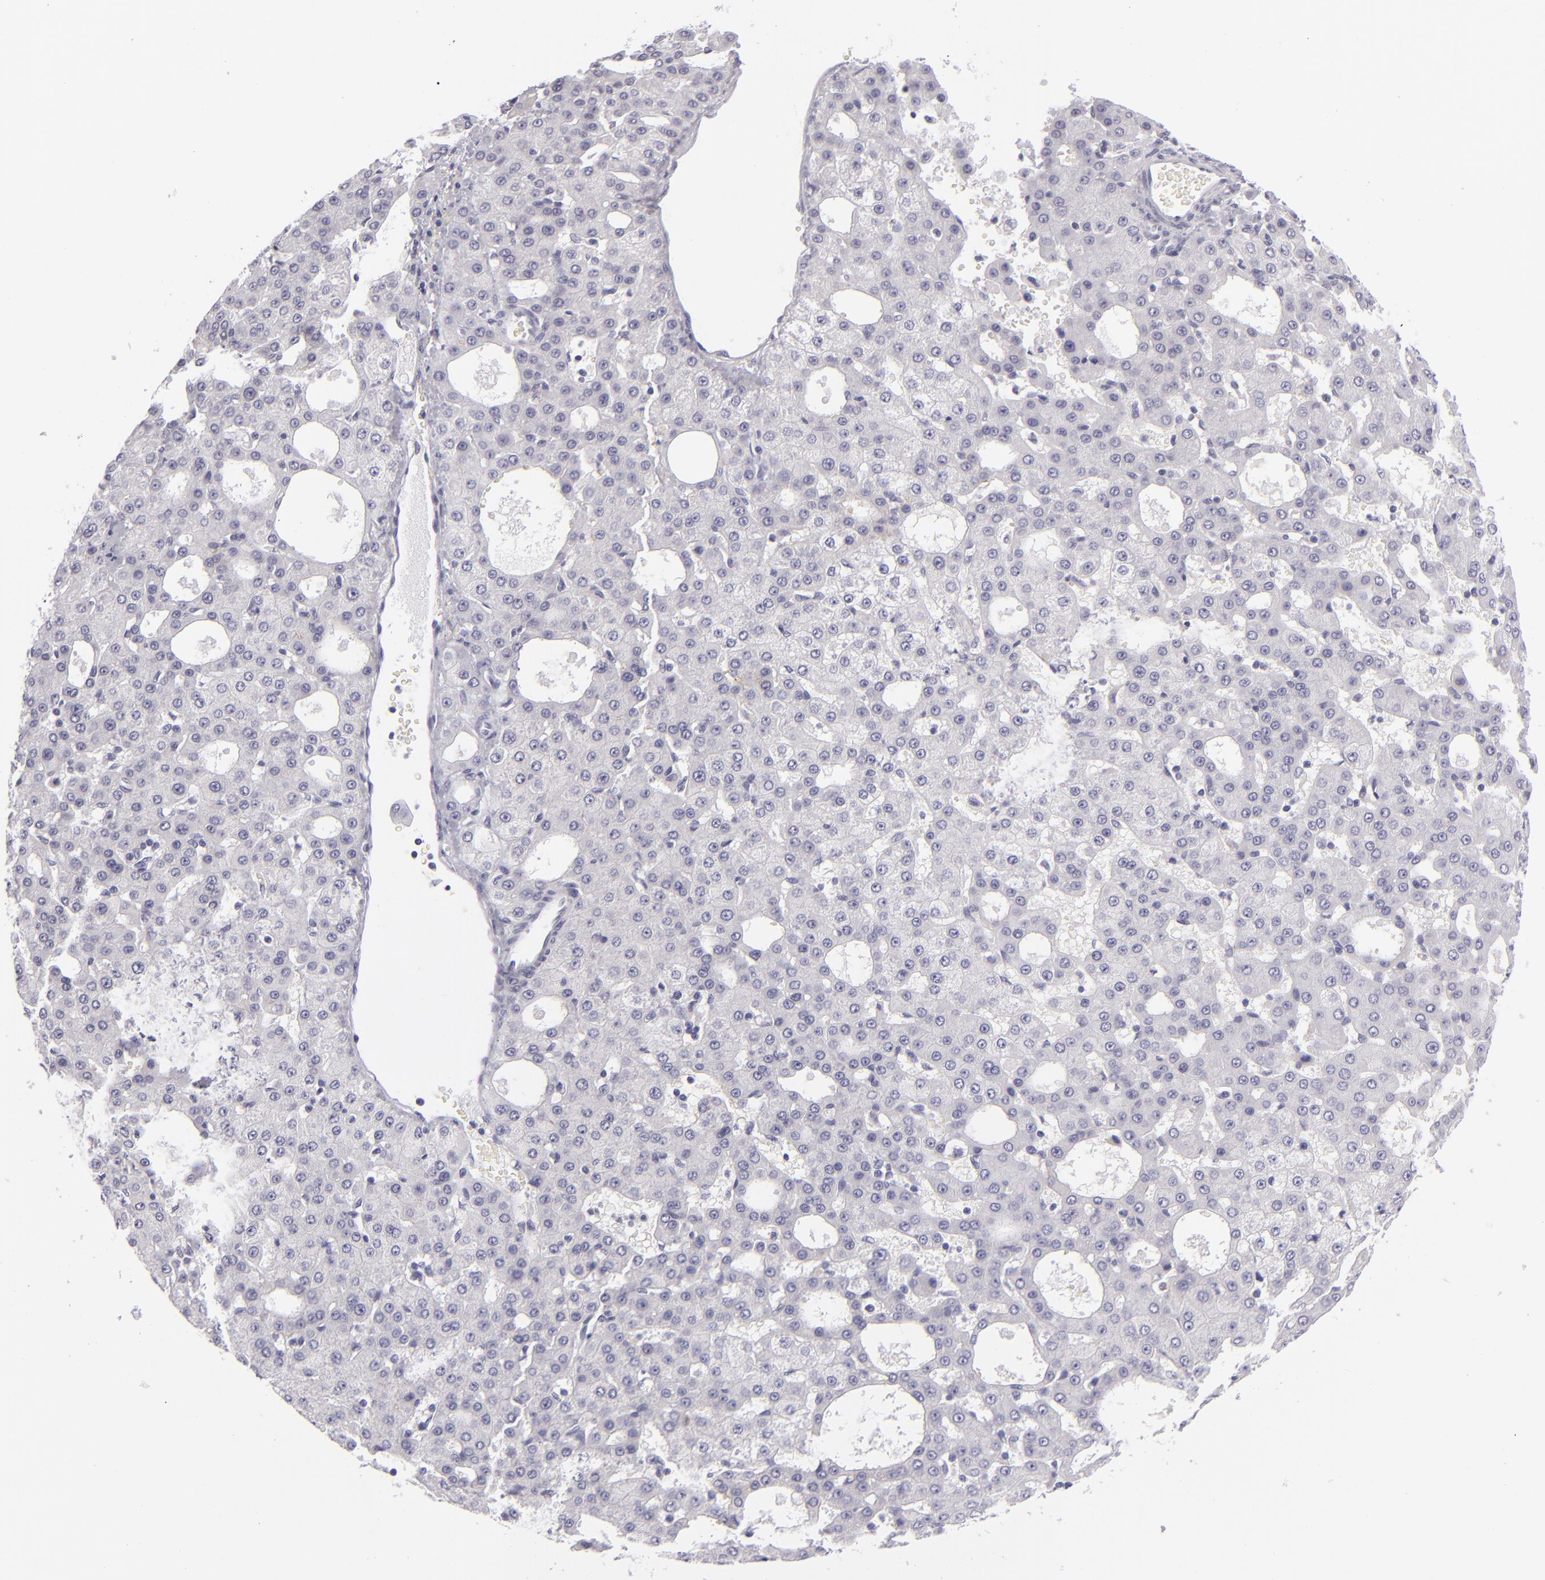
{"staining": {"intensity": "negative", "quantity": "none", "location": "none"}, "tissue": "liver cancer", "cell_type": "Tumor cells", "image_type": "cancer", "snomed": [{"axis": "morphology", "description": "Carcinoma, Hepatocellular, NOS"}, {"axis": "topography", "description": "Liver"}], "caption": "Tumor cells show no significant protein staining in liver hepatocellular carcinoma. Nuclei are stained in blue.", "gene": "VIL1", "patient": {"sex": "male", "age": 47}}